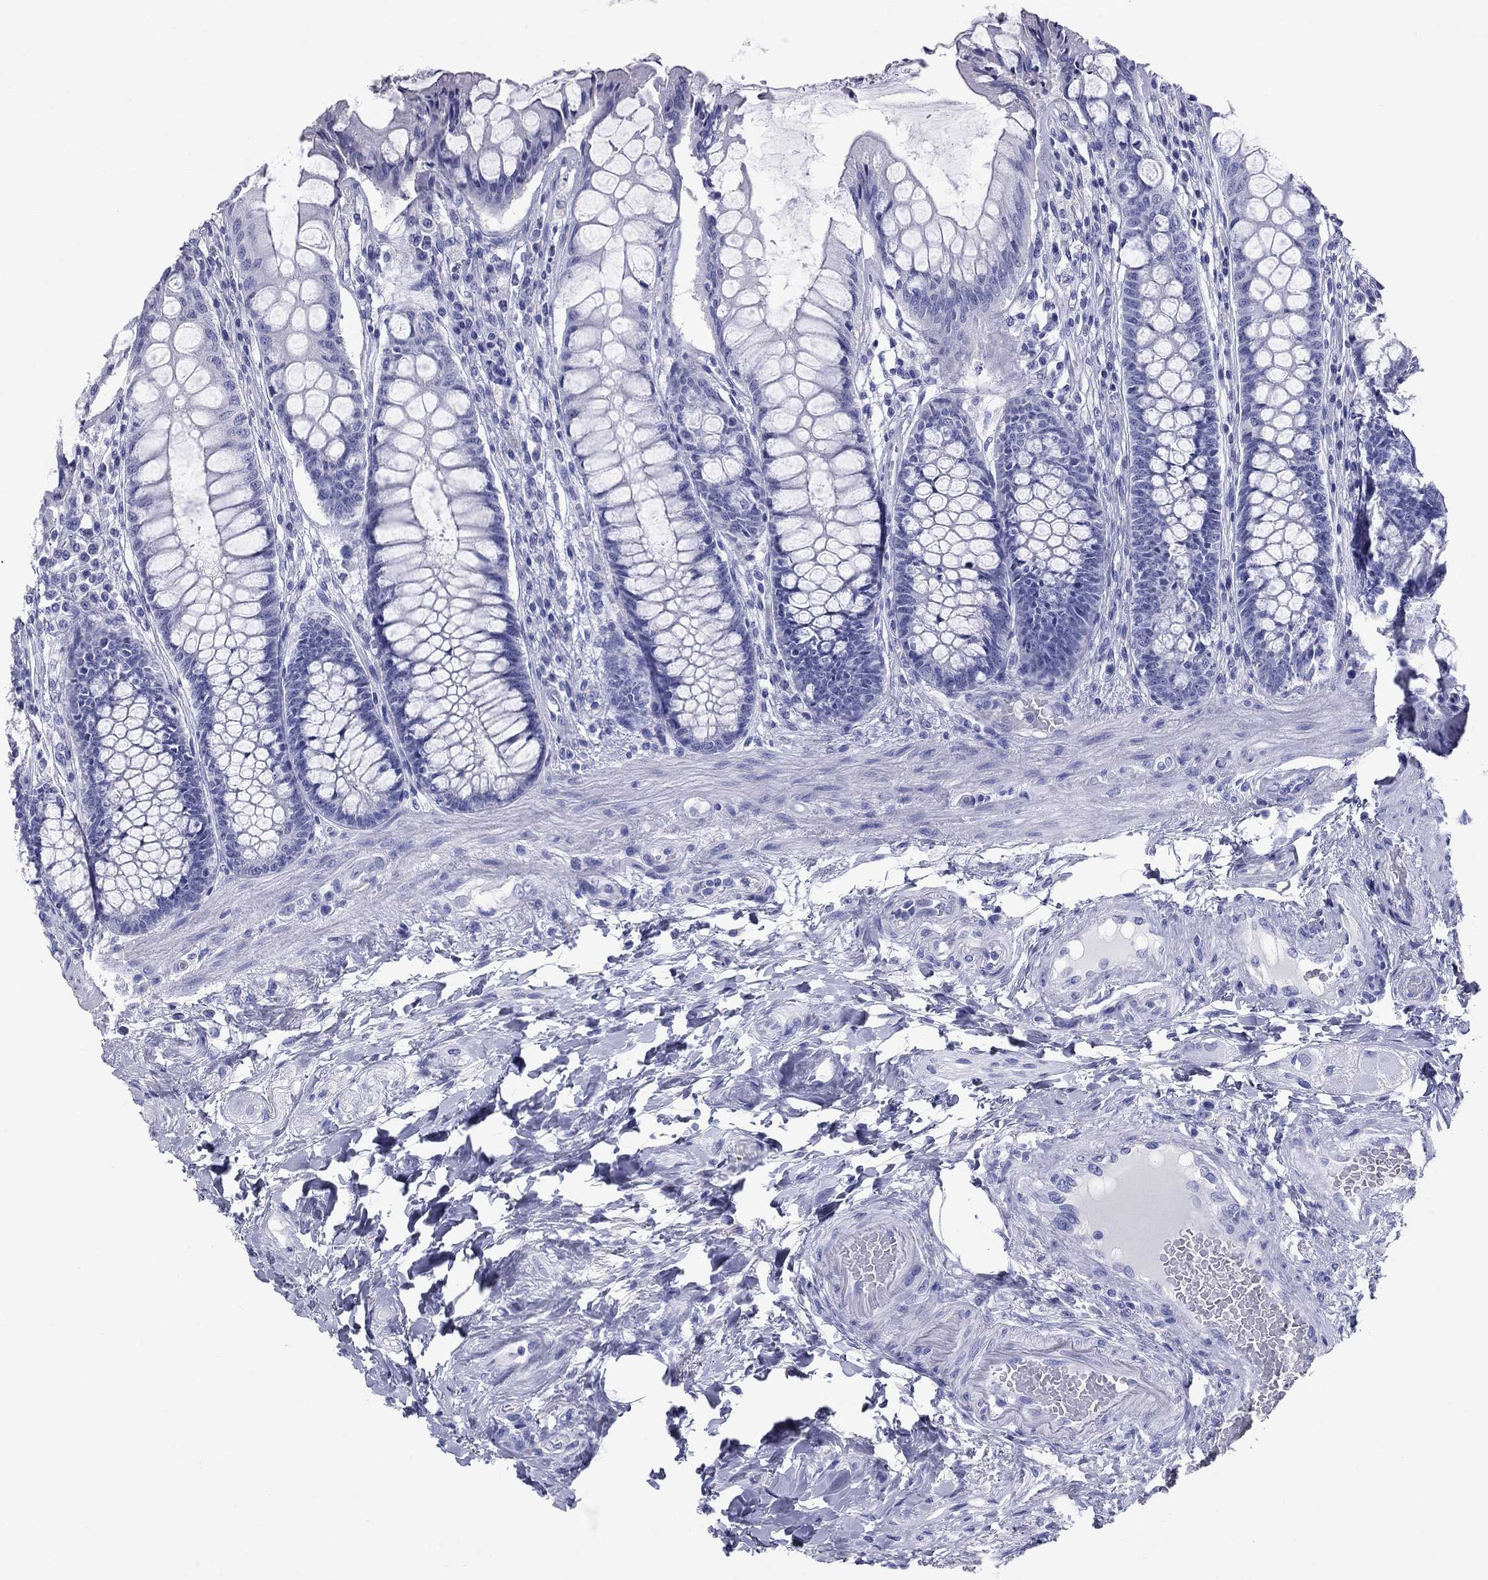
{"staining": {"intensity": "negative", "quantity": "none", "location": "none"}, "tissue": "rectum", "cell_type": "Glandular cells", "image_type": "normal", "snomed": [{"axis": "morphology", "description": "Normal tissue, NOS"}, {"axis": "topography", "description": "Rectum"}], "caption": "This is a photomicrograph of immunohistochemistry staining of normal rectum, which shows no staining in glandular cells.", "gene": "NPPA", "patient": {"sex": "female", "age": 58}}